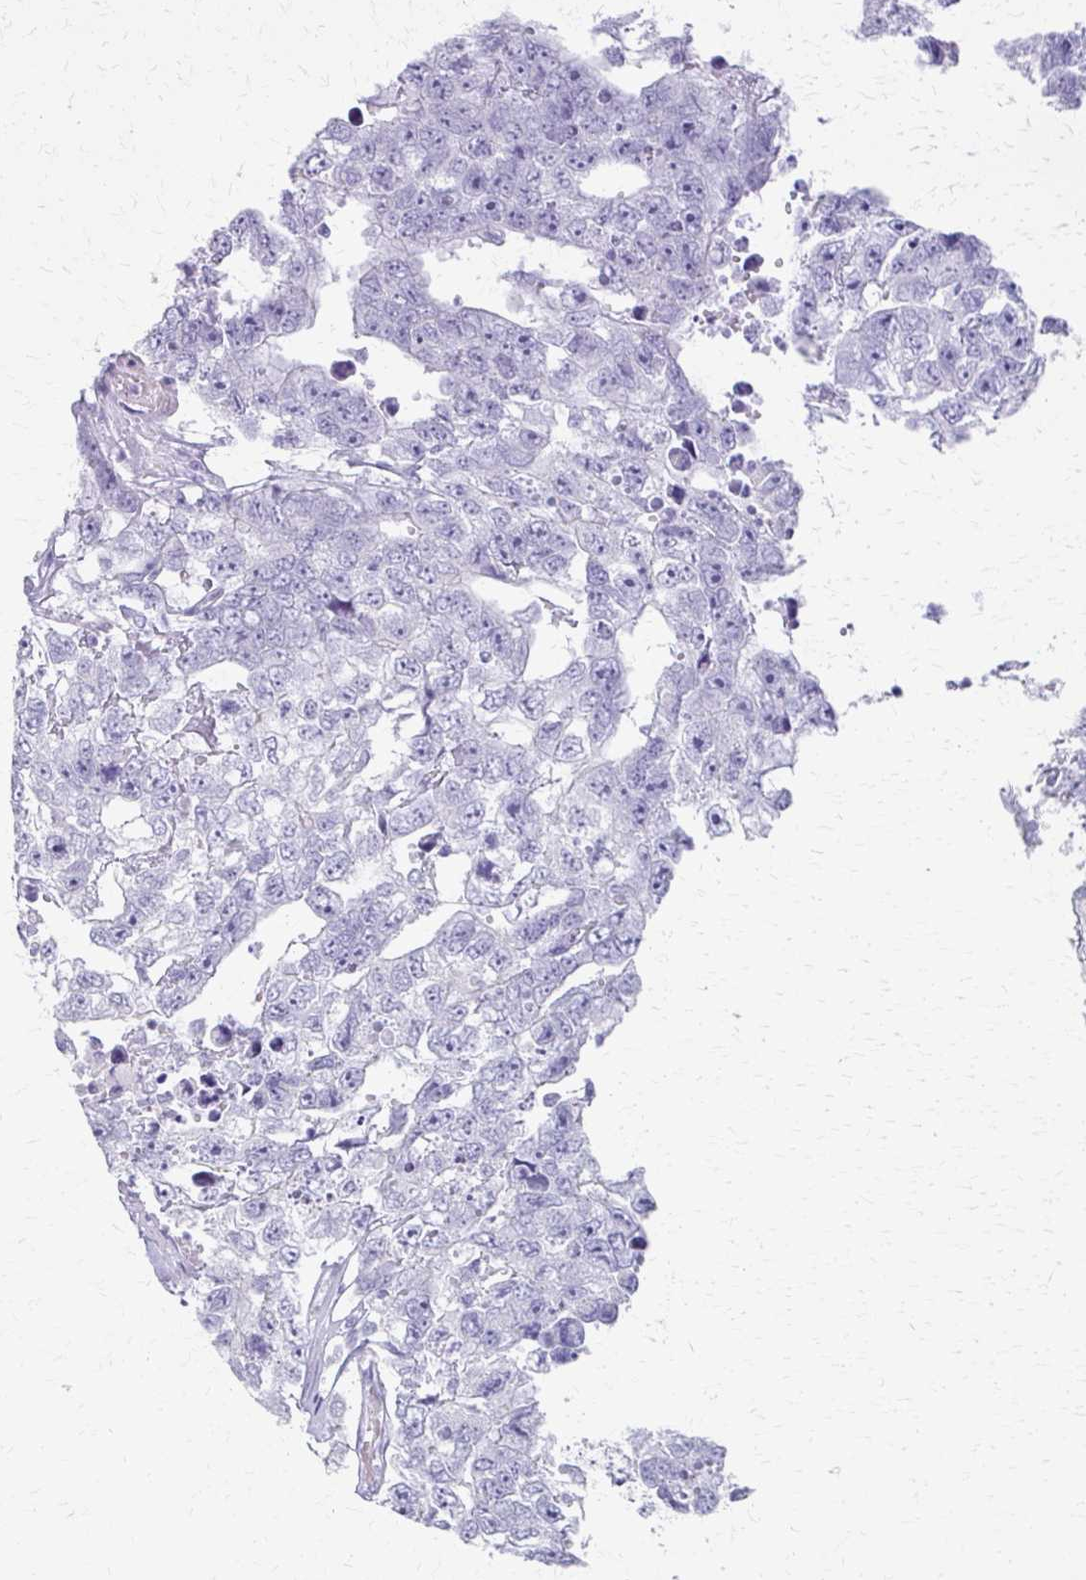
{"staining": {"intensity": "negative", "quantity": "none", "location": "none"}, "tissue": "testis cancer", "cell_type": "Tumor cells", "image_type": "cancer", "snomed": [{"axis": "morphology", "description": "Carcinoma, Embryonal, NOS"}, {"axis": "topography", "description": "Testis"}], "caption": "Protein analysis of testis cancer (embryonal carcinoma) demonstrates no significant positivity in tumor cells. Brightfield microscopy of immunohistochemistry stained with DAB (brown) and hematoxylin (blue), captured at high magnification.", "gene": "CYB5A", "patient": {"sex": "male", "age": 22}}